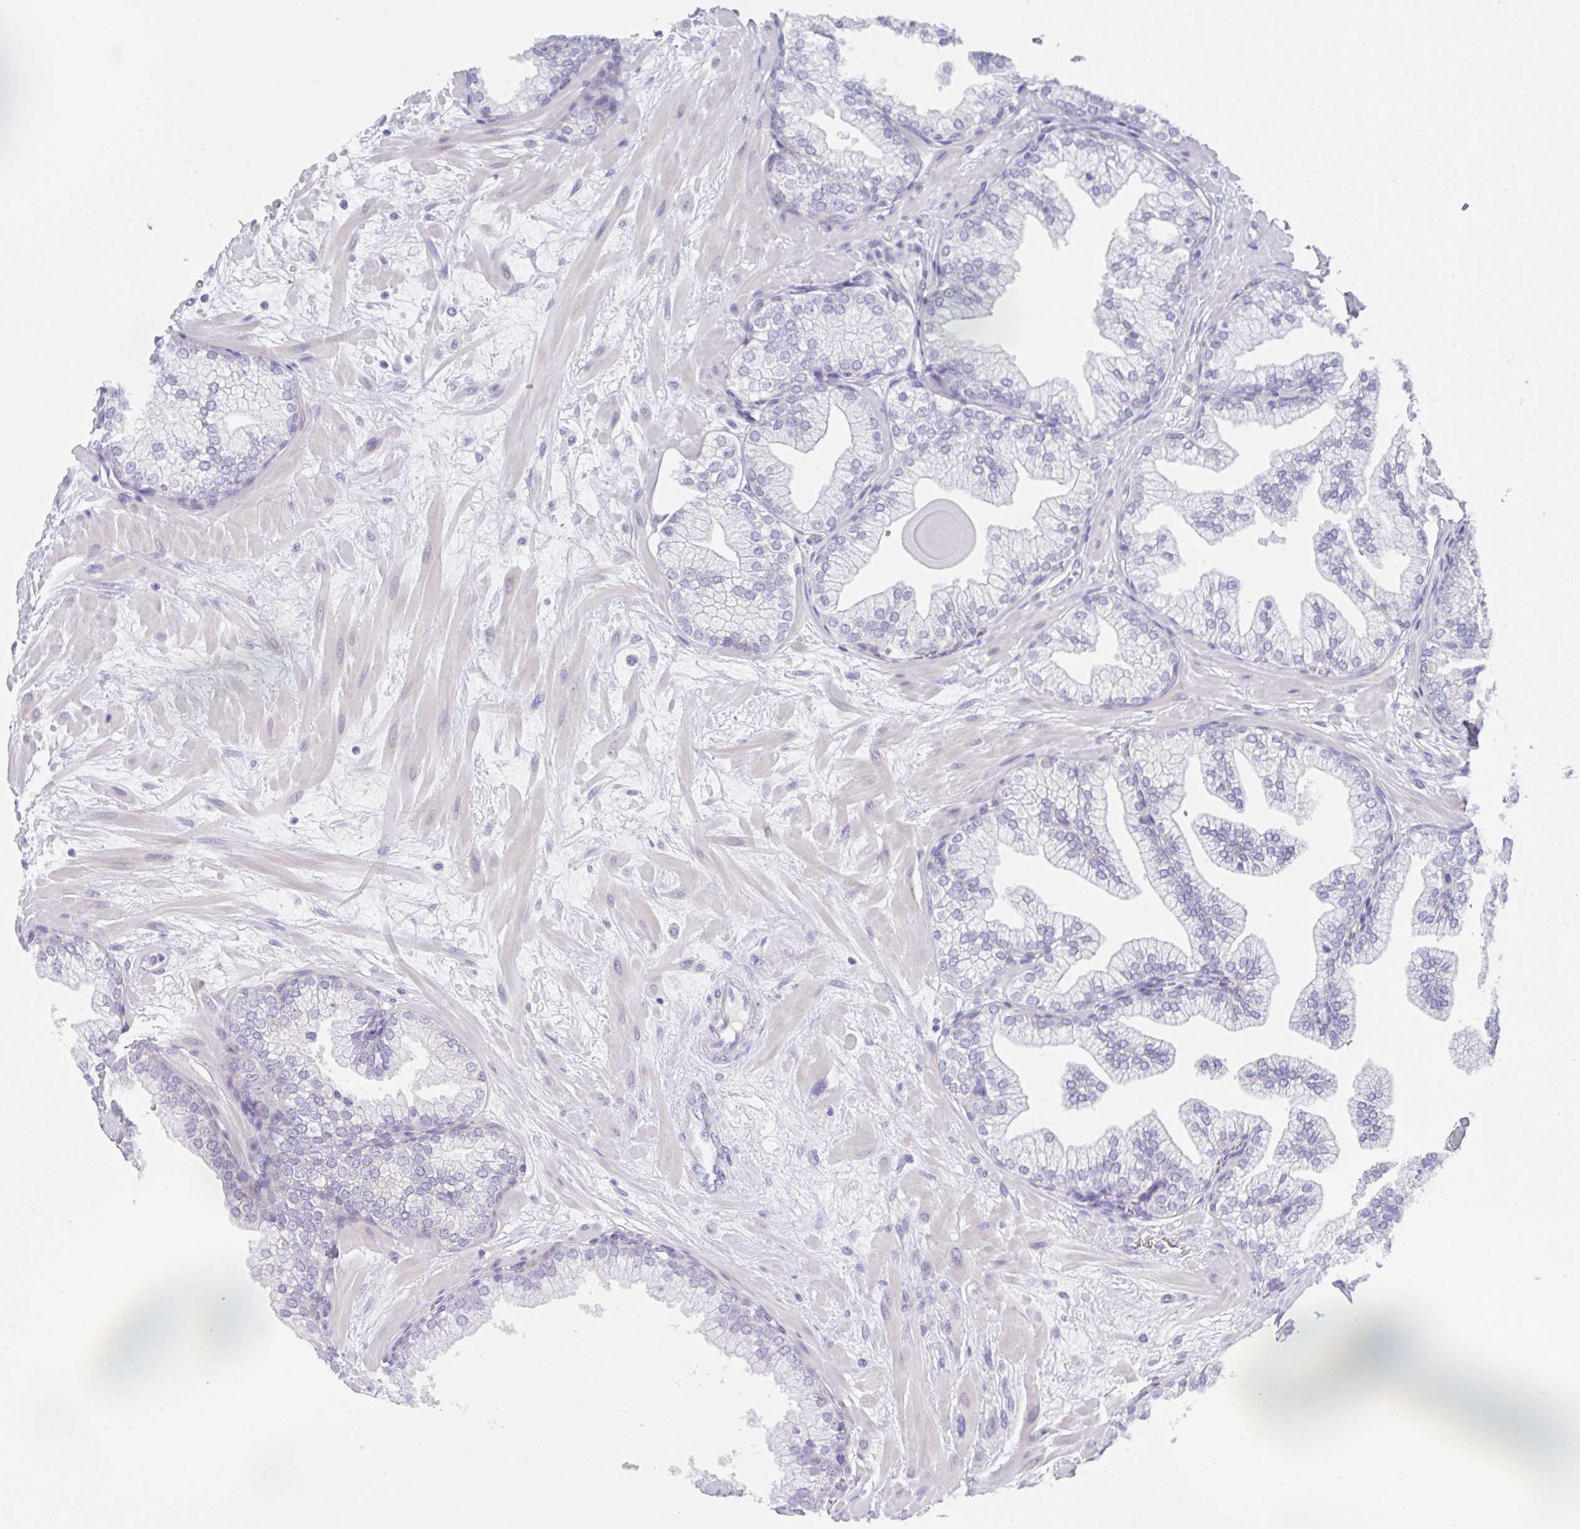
{"staining": {"intensity": "negative", "quantity": "none", "location": "none"}, "tissue": "prostate", "cell_type": "Glandular cells", "image_type": "normal", "snomed": [{"axis": "morphology", "description": "Normal tissue, NOS"}, {"axis": "topography", "description": "Prostate"}, {"axis": "topography", "description": "Peripheral nerve tissue"}], "caption": "Immunohistochemistry (IHC) photomicrograph of benign prostate stained for a protein (brown), which shows no expression in glandular cells.", "gene": "TRAF4", "patient": {"sex": "male", "age": 61}}